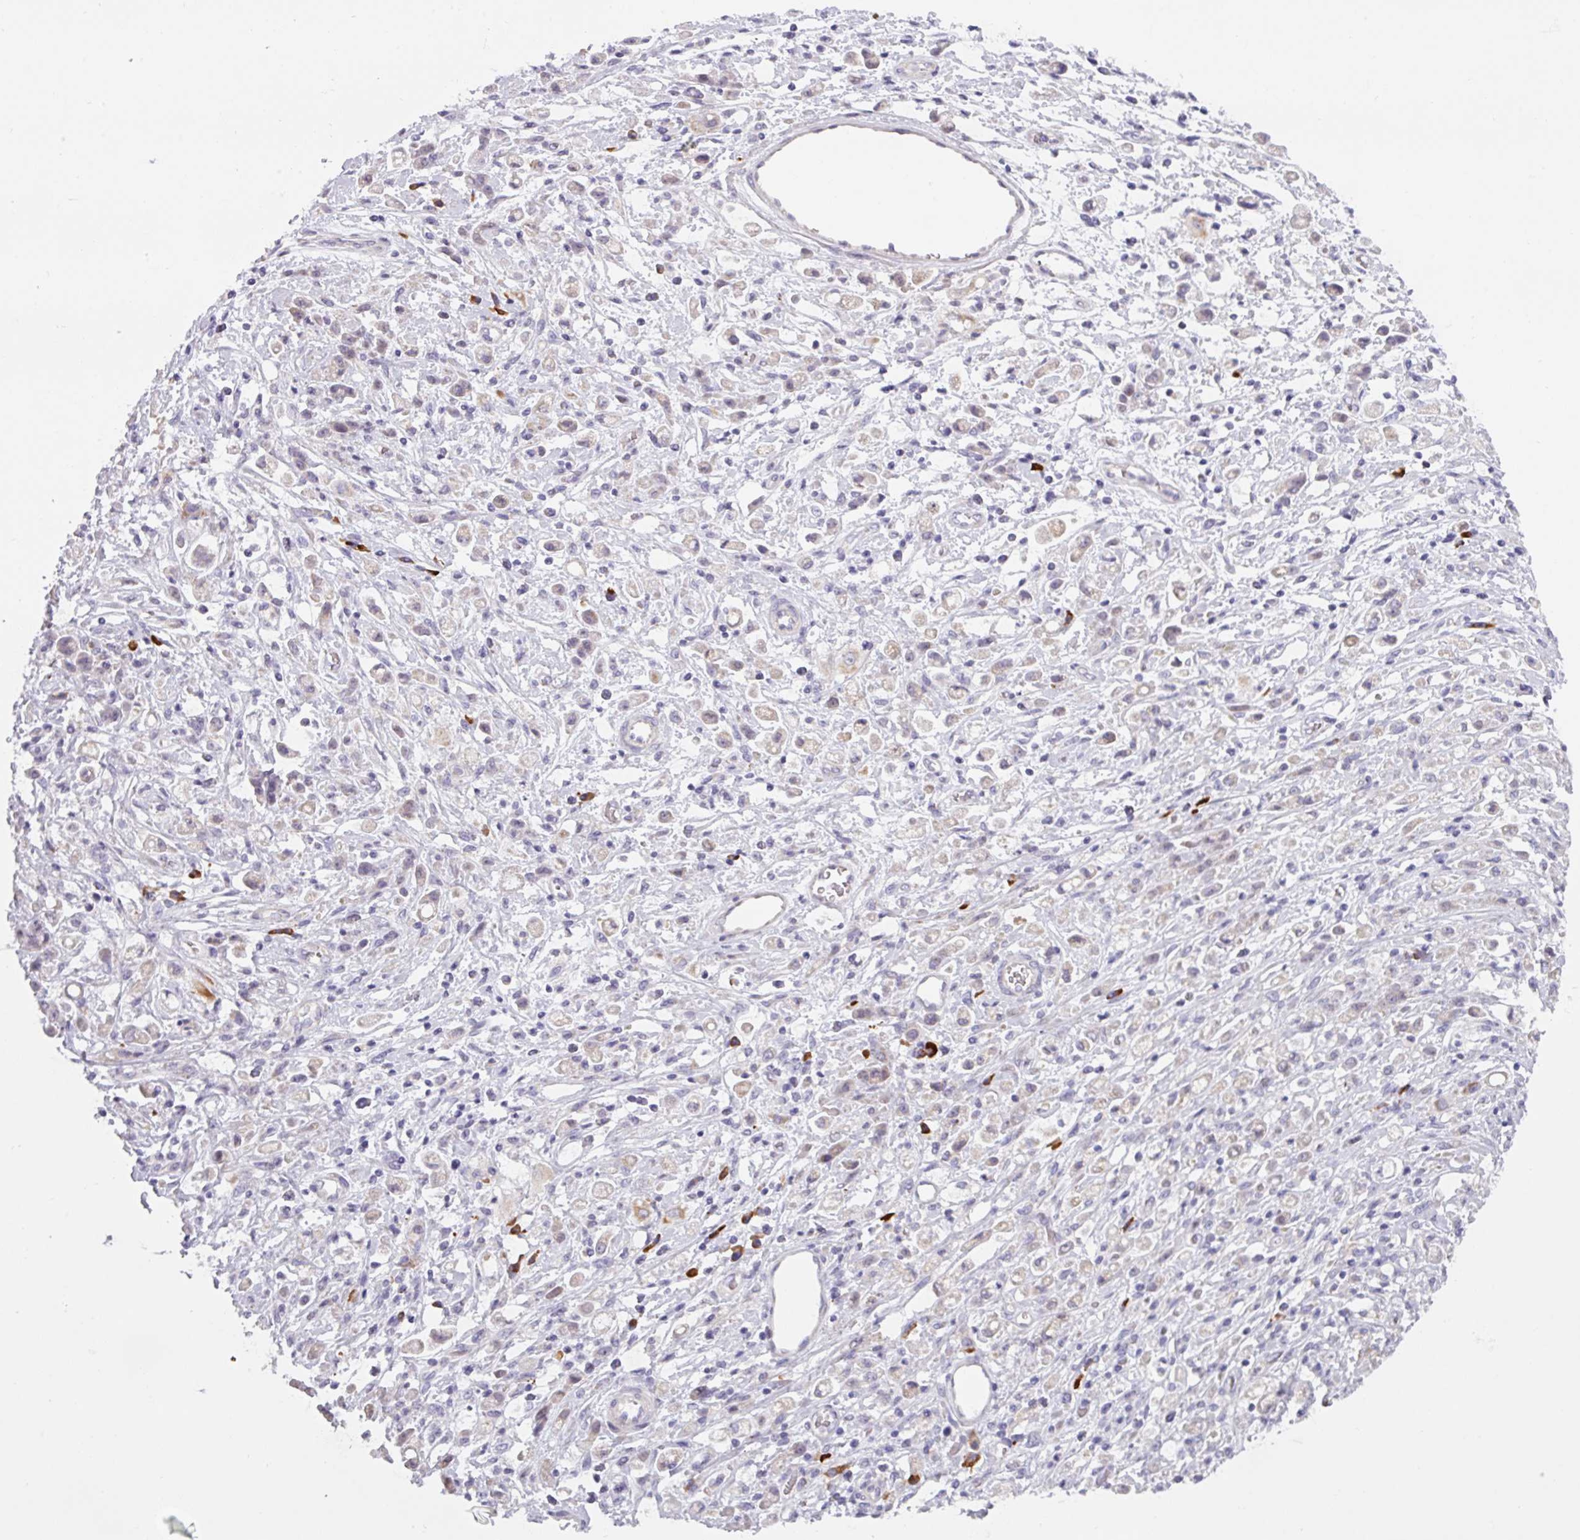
{"staining": {"intensity": "negative", "quantity": "none", "location": "none"}, "tissue": "stomach cancer", "cell_type": "Tumor cells", "image_type": "cancer", "snomed": [{"axis": "morphology", "description": "Adenocarcinoma, NOS"}, {"axis": "topography", "description": "Stomach"}], "caption": "IHC photomicrograph of stomach cancer (adenocarcinoma) stained for a protein (brown), which reveals no staining in tumor cells. (Brightfield microscopy of DAB (3,3'-diaminobenzidine) immunohistochemistry (IHC) at high magnification).", "gene": "C2orf68", "patient": {"sex": "female", "age": 60}}